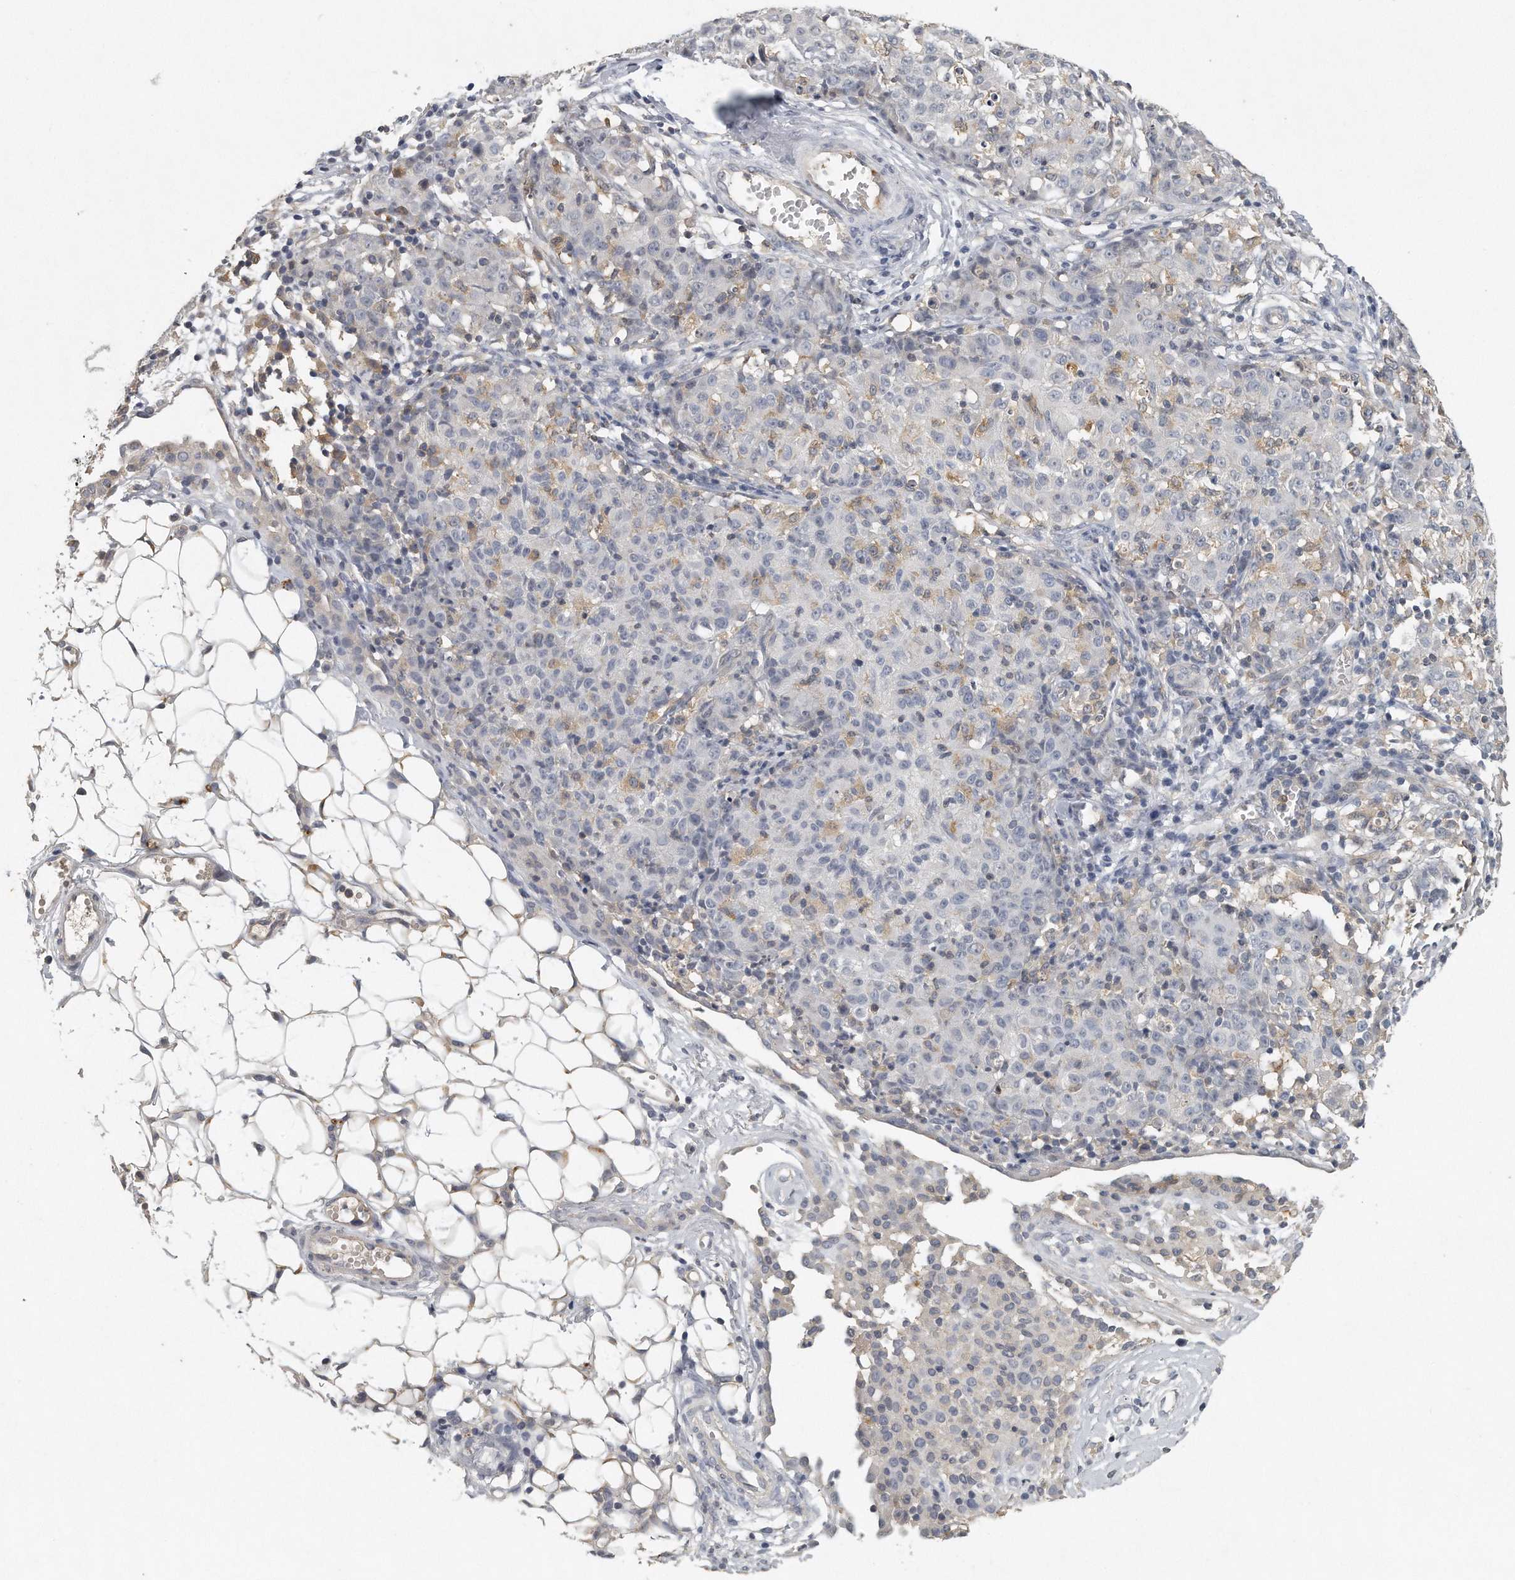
{"staining": {"intensity": "negative", "quantity": "none", "location": "none"}, "tissue": "ovarian cancer", "cell_type": "Tumor cells", "image_type": "cancer", "snomed": [{"axis": "morphology", "description": "Carcinoma, endometroid"}, {"axis": "topography", "description": "Ovary"}], "caption": "Immunohistochemistry (IHC) of endometroid carcinoma (ovarian) demonstrates no staining in tumor cells.", "gene": "CAMK1", "patient": {"sex": "female", "age": 42}}